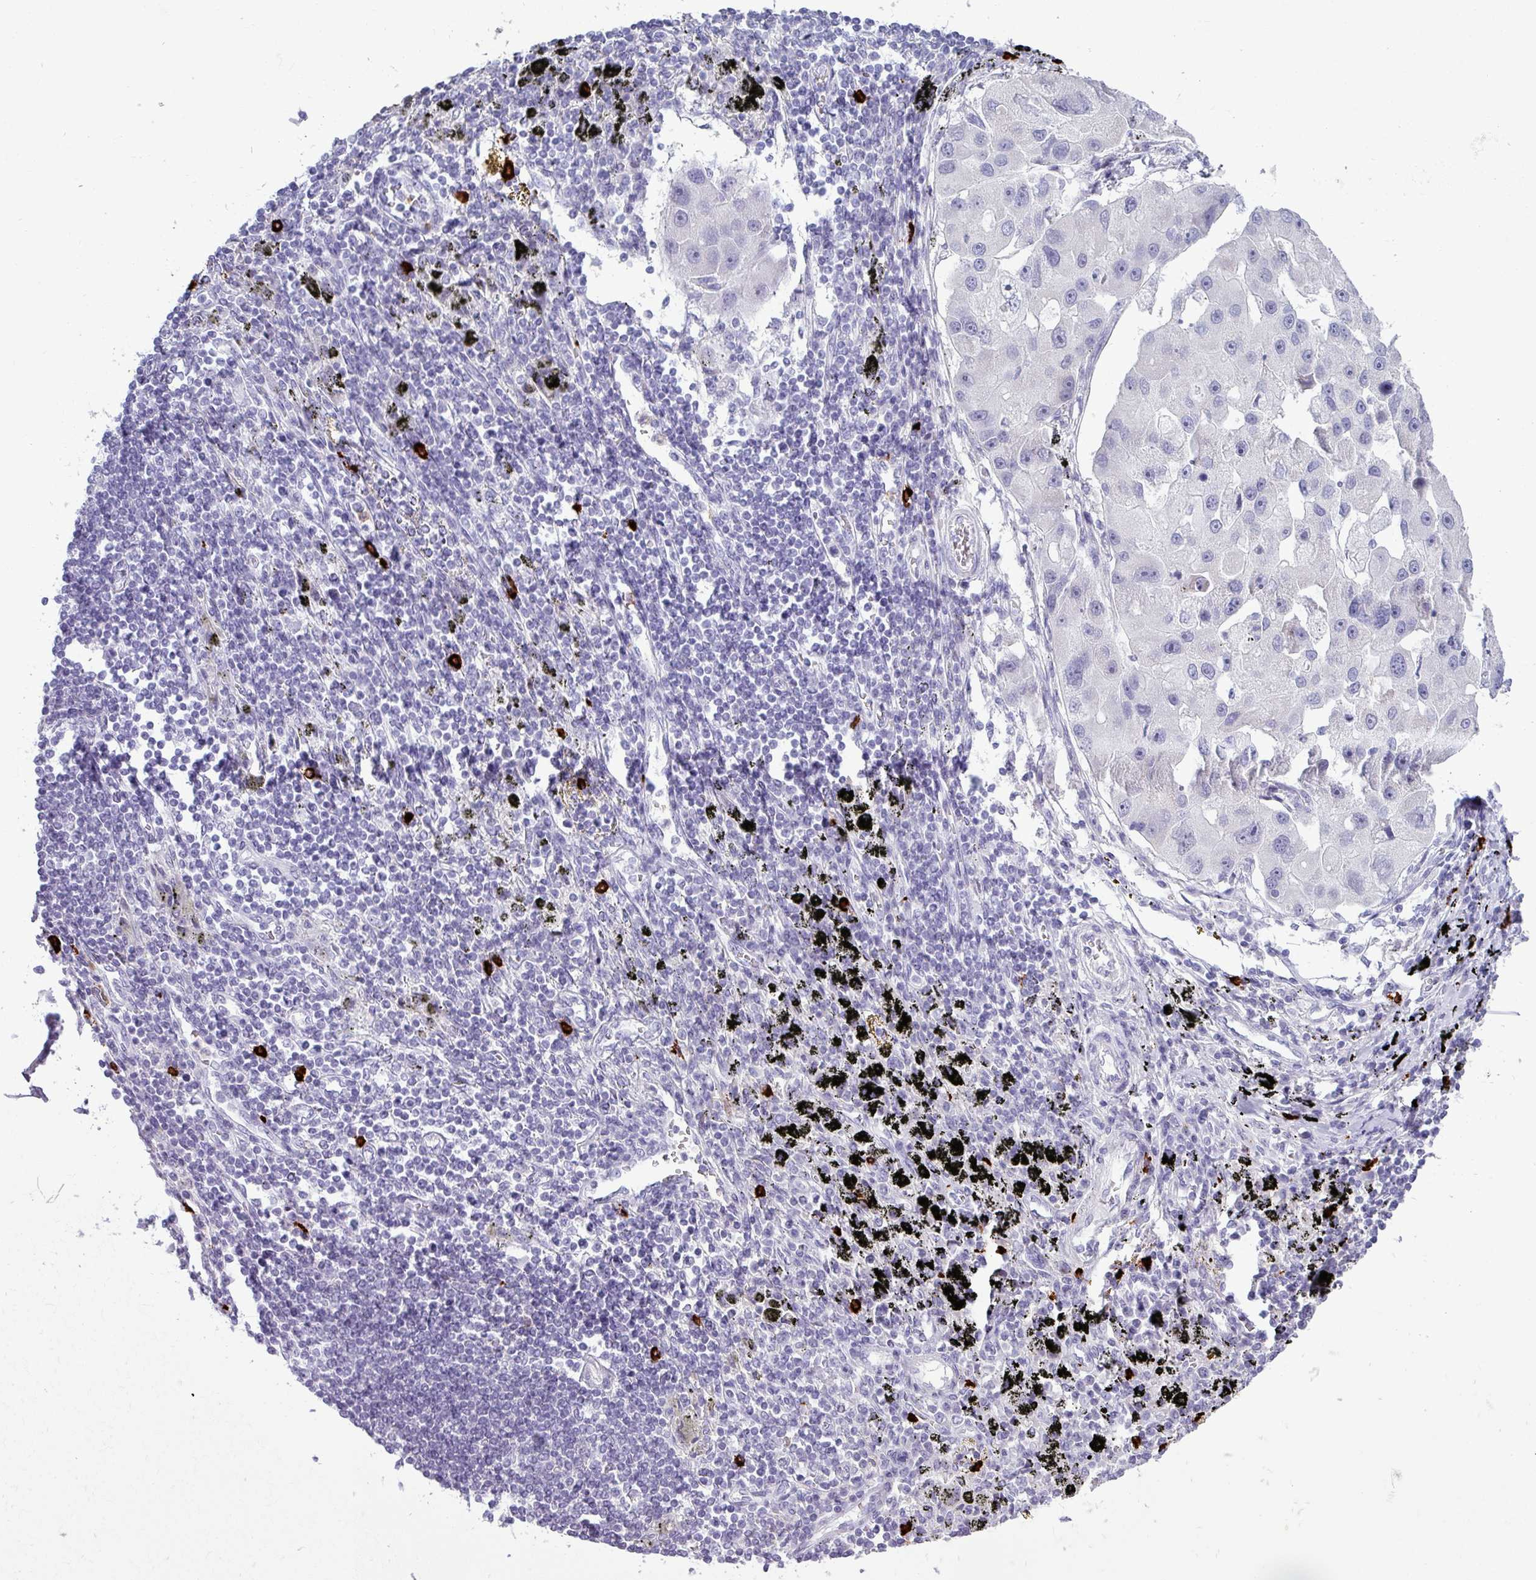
{"staining": {"intensity": "negative", "quantity": "none", "location": "none"}, "tissue": "lung cancer", "cell_type": "Tumor cells", "image_type": "cancer", "snomed": [{"axis": "morphology", "description": "Adenocarcinoma, NOS"}, {"axis": "topography", "description": "Lung"}], "caption": "A photomicrograph of human lung adenocarcinoma is negative for staining in tumor cells.", "gene": "TRIM39", "patient": {"sex": "female", "age": 54}}